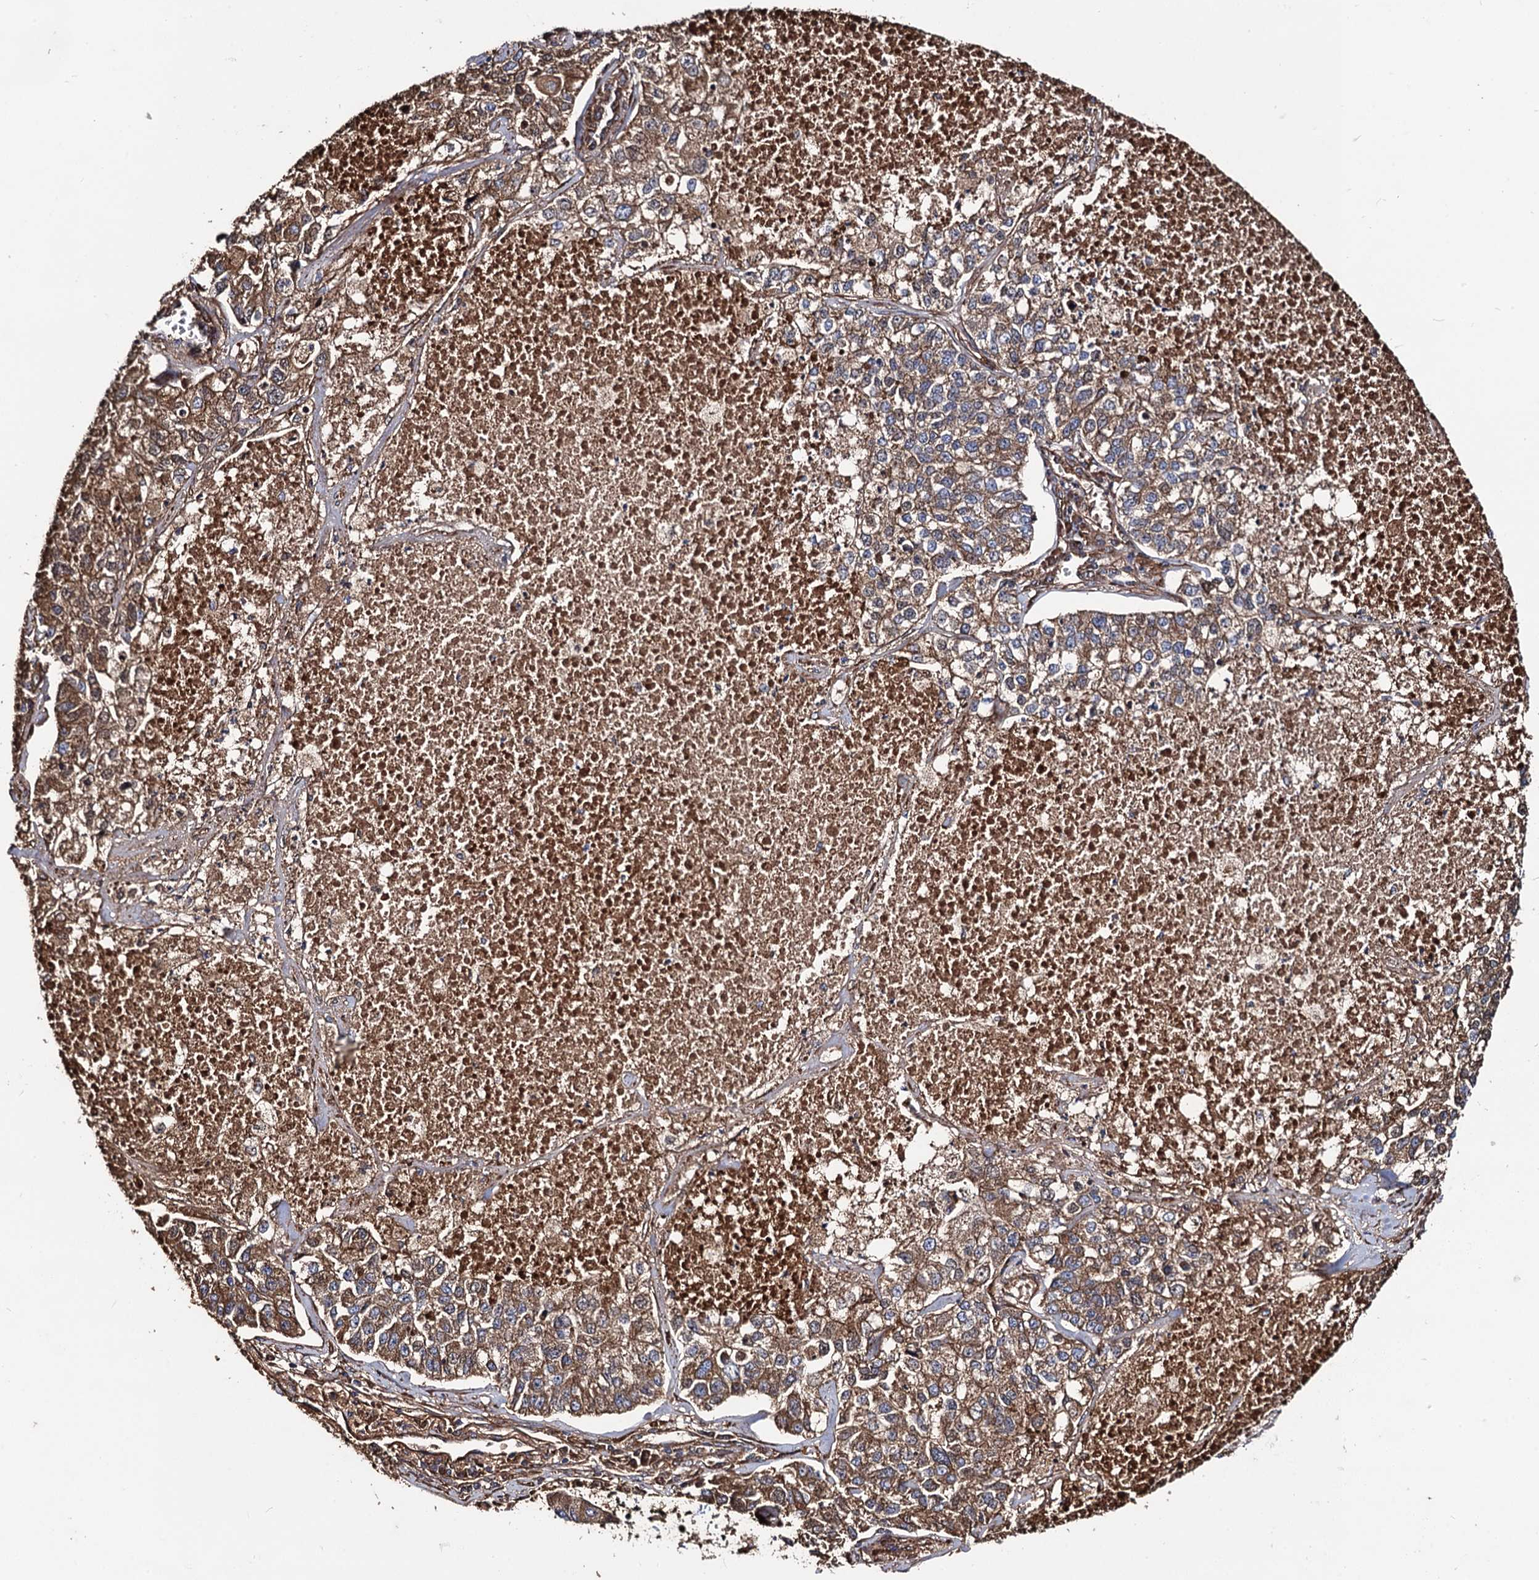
{"staining": {"intensity": "moderate", "quantity": ">75%", "location": "cytoplasmic/membranous"}, "tissue": "lung cancer", "cell_type": "Tumor cells", "image_type": "cancer", "snomed": [{"axis": "morphology", "description": "Adenocarcinoma, NOS"}, {"axis": "topography", "description": "Lung"}], "caption": "Immunohistochemistry (IHC) of human lung adenocarcinoma demonstrates medium levels of moderate cytoplasmic/membranous positivity in about >75% of tumor cells.", "gene": "CIP2A", "patient": {"sex": "male", "age": 49}}